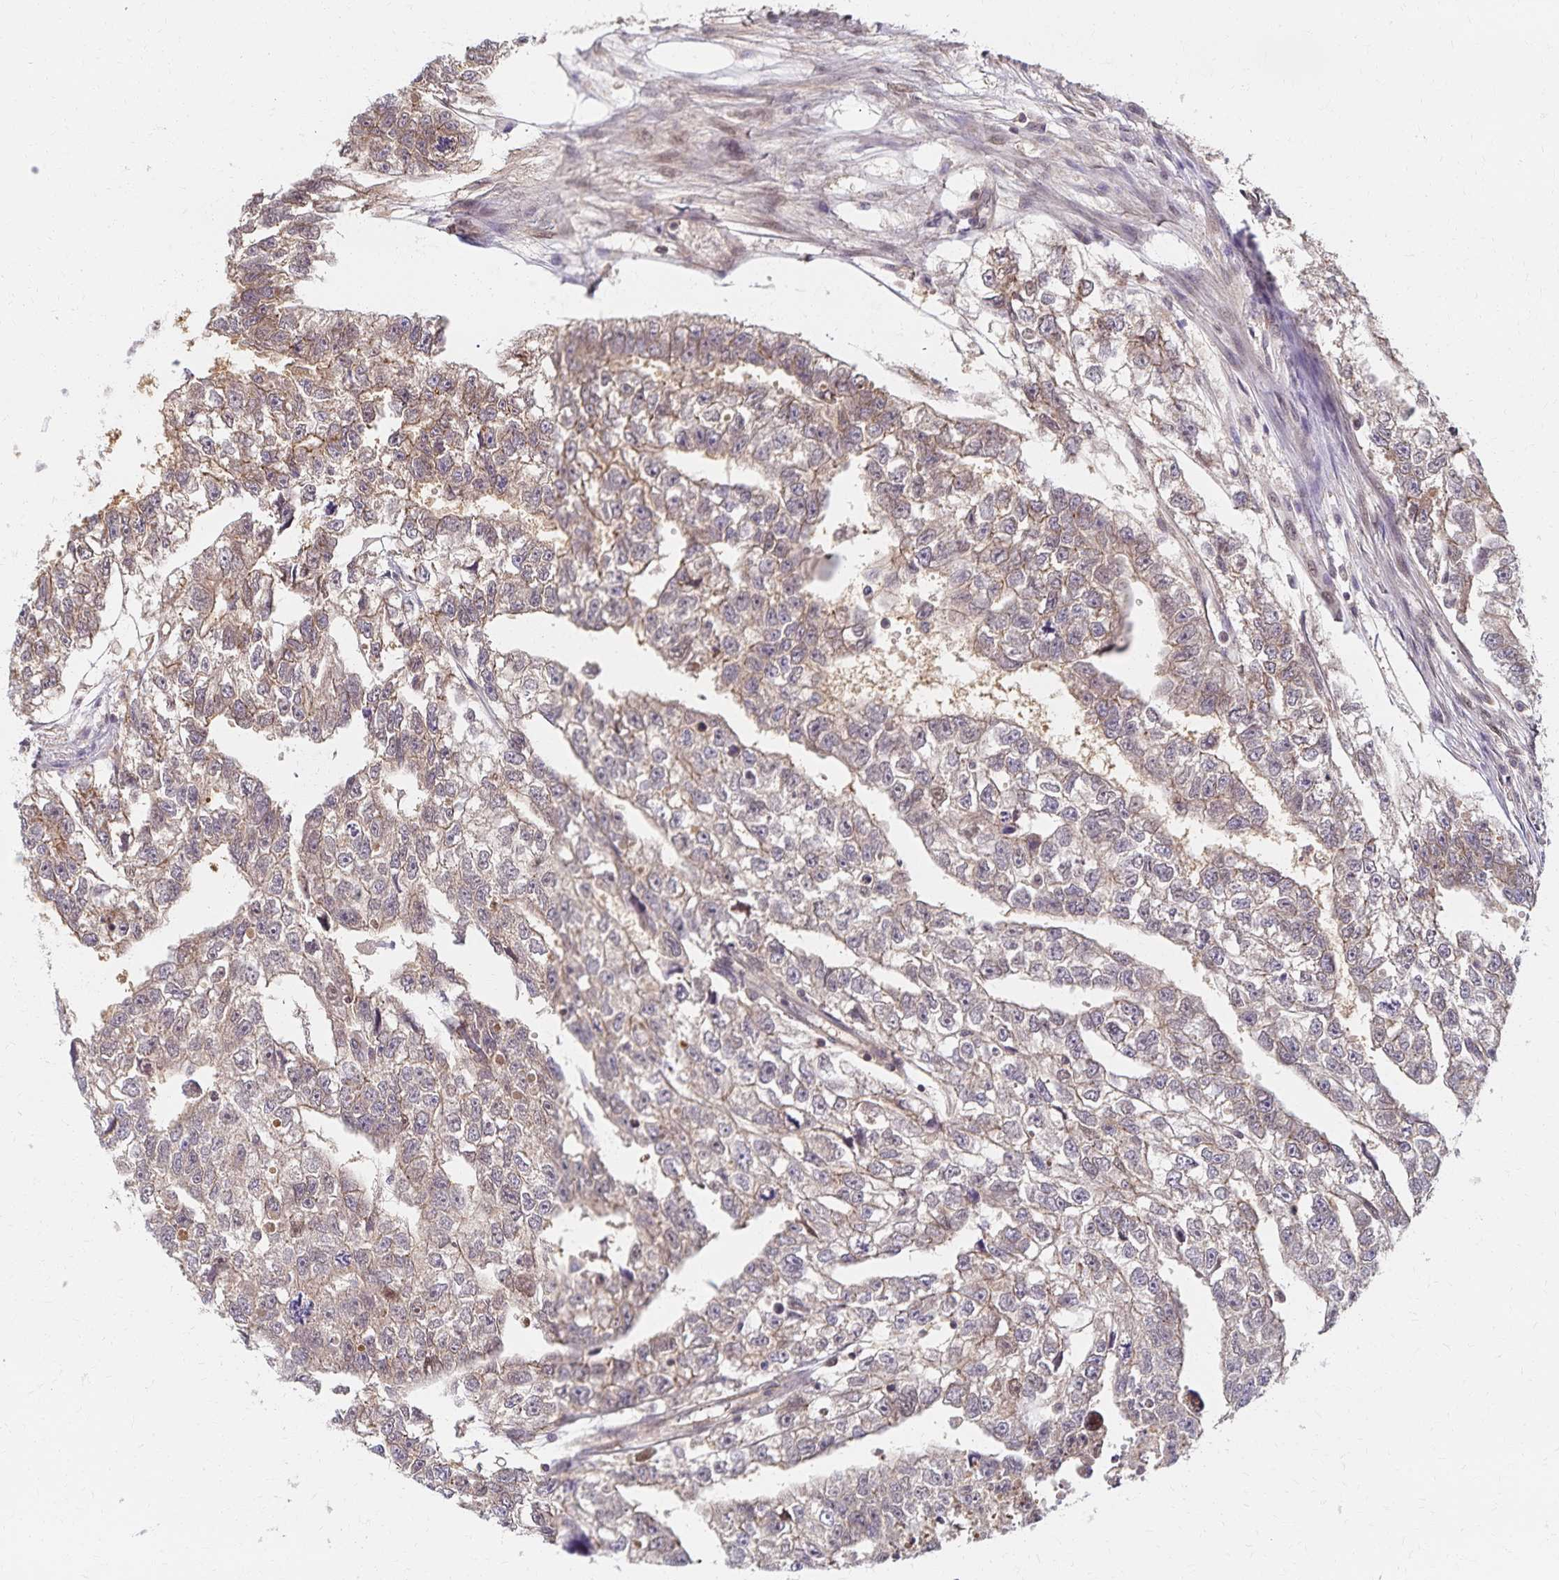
{"staining": {"intensity": "weak", "quantity": ">75%", "location": "cytoplasmic/membranous"}, "tissue": "testis cancer", "cell_type": "Tumor cells", "image_type": "cancer", "snomed": [{"axis": "morphology", "description": "Carcinoma, Embryonal, NOS"}, {"axis": "morphology", "description": "Teratoma, malignant, NOS"}, {"axis": "topography", "description": "Testis"}], "caption": "Immunohistochemistry (IHC) micrograph of testis cancer (embryonal carcinoma) stained for a protein (brown), which demonstrates low levels of weak cytoplasmic/membranous positivity in approximately >75% of tumor cells.", "gene": "RAB9B", "patient": {"sex": "male", "age": 44}}